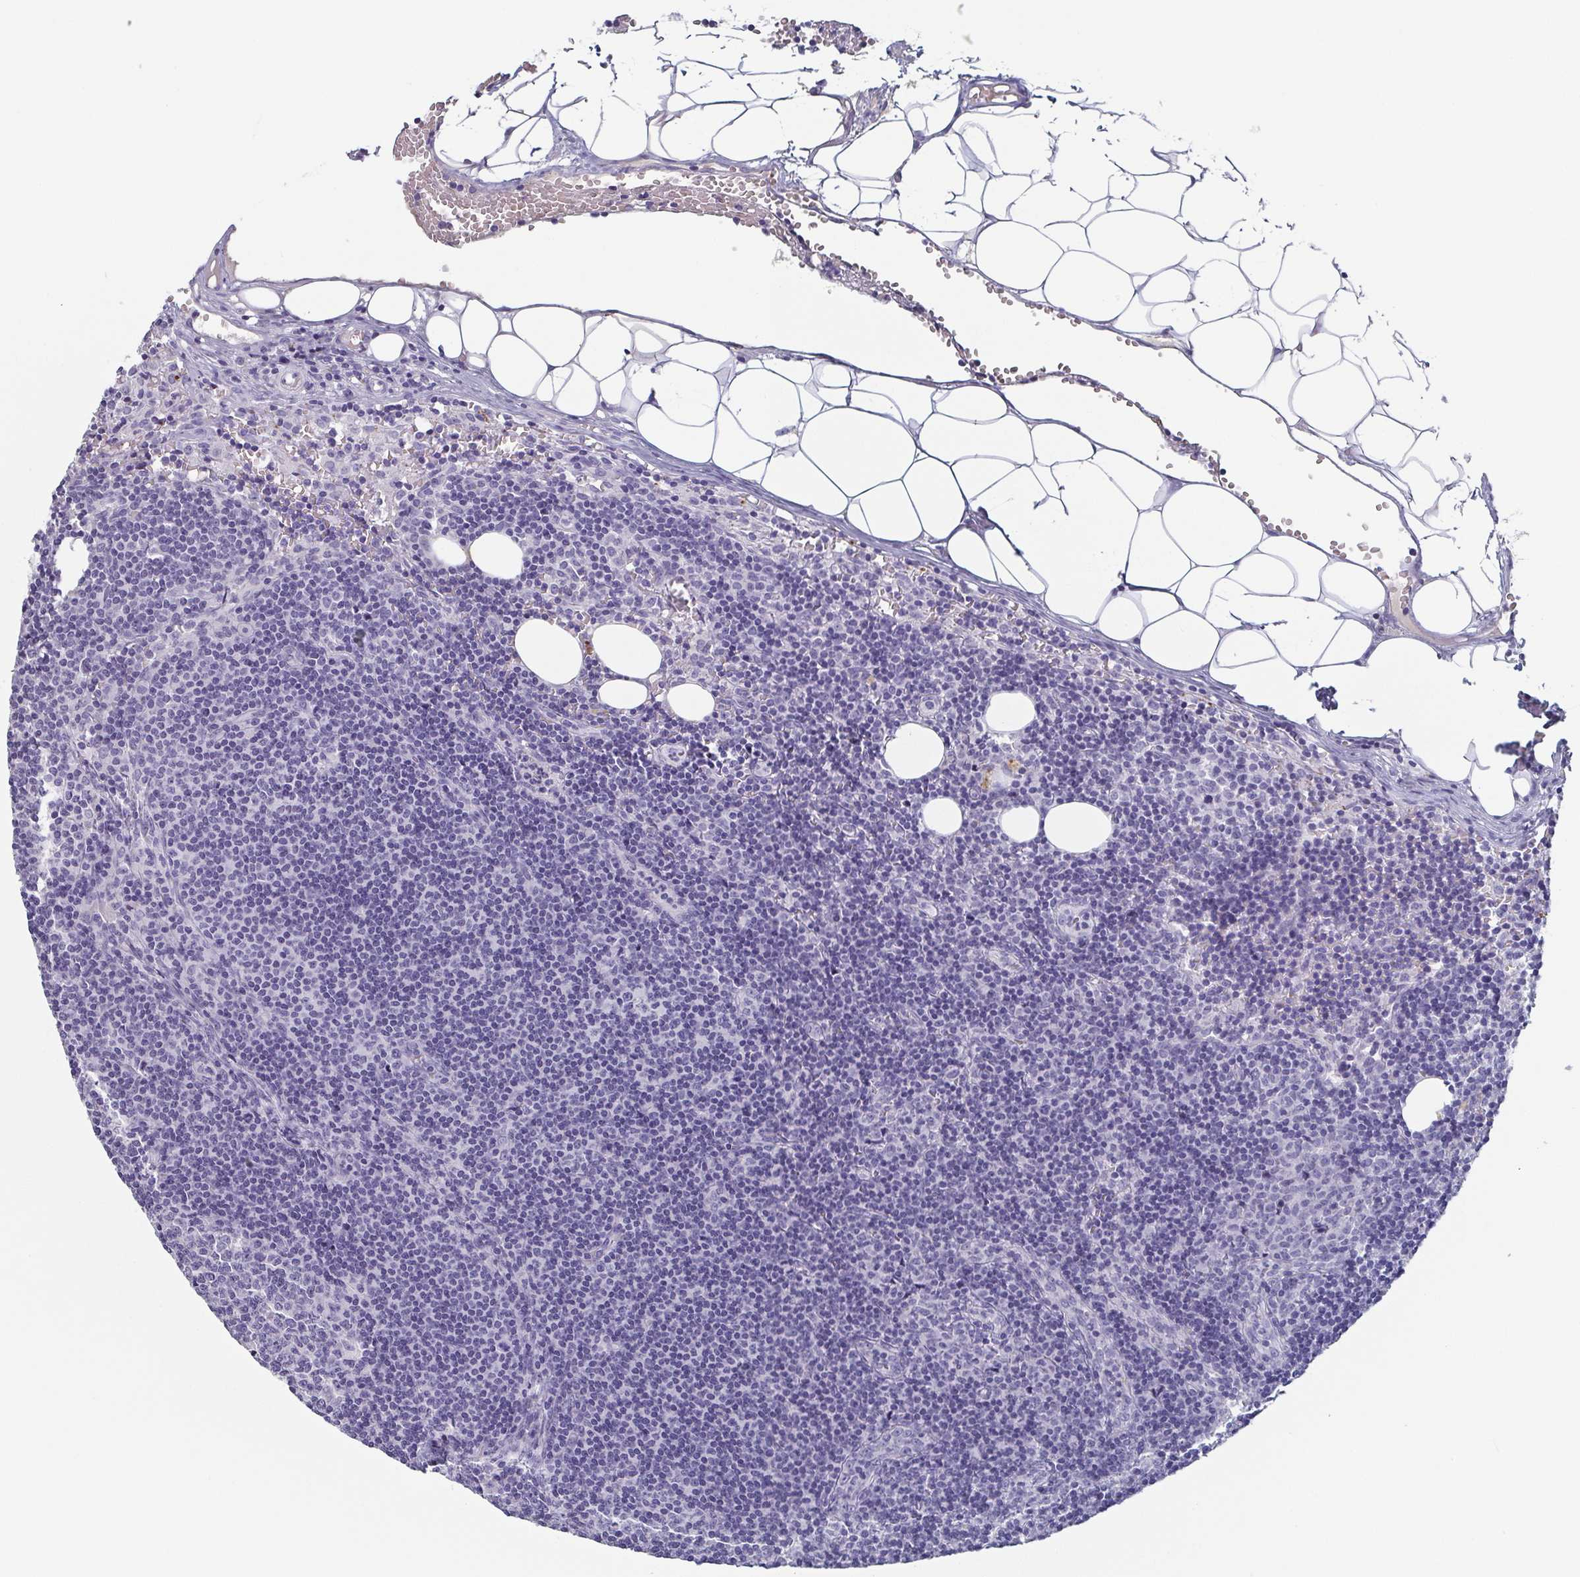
{"staining": {"intensity": "negative", "quantity": "none", "location": "none"}, "tissue": "lymph node", "cell_type": "Germinal center cells", "image_type": "normal", "snomed": [{"axis": "morphology", "description": "Normal tissue, NOS"}, {"axis": "topography", "description": "Lymph node"}], "caption": "High power microscopy photomicrograph of an immunohistochemistry histopathology image of benign lymph node, revealing no significant staining in germinal center cells.", "gene": "ITLN1", "patient": {"sex": "female", "age": 41}}